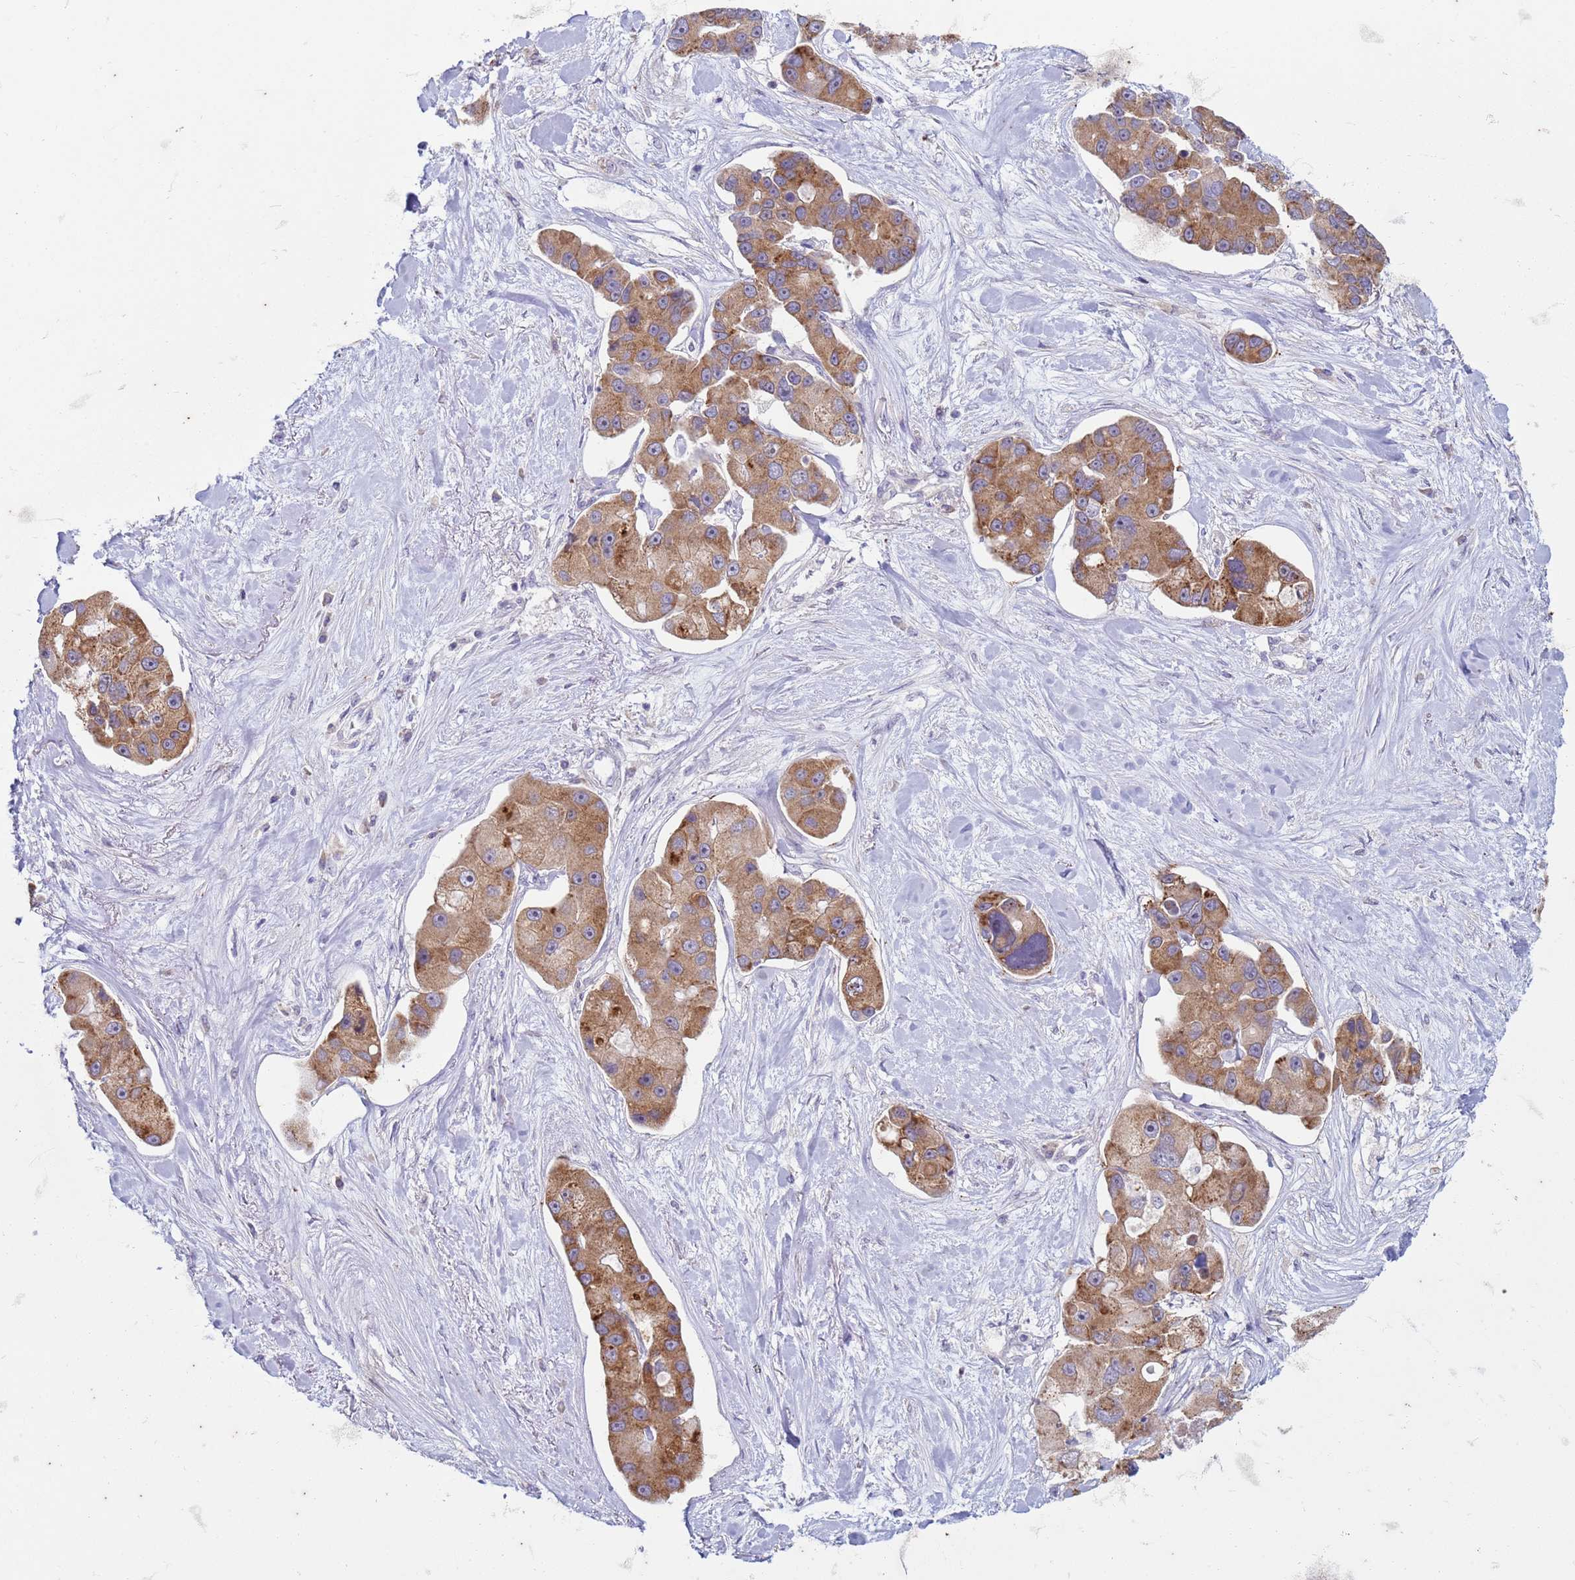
{"staining": {"intensity": "moderate", "quantity": ">75%", "location": "cytoplasmic/membranous"}, "tissue": "lung cancer", "cell_type": "Tumor cells", "image_type": "cancer", "snomed": [{"axis": "morphology", "description": "Adenocarcinoma, NOS"}, {"axis": "topography", "description": "Lung"}], "caption": "Immunohistochemistry (IHC) photomicrograph of neoplastic tissue: human lung adenocarcinoma stained using IHC displays medium levels of moderate protein expression localized specifically in the cytoplasmic/membranous of tumor cells, appearing as a cytoplasmic/membranous brown color.", "gene": "SUCO", "patient": {"sex": "female", "age": 54}}